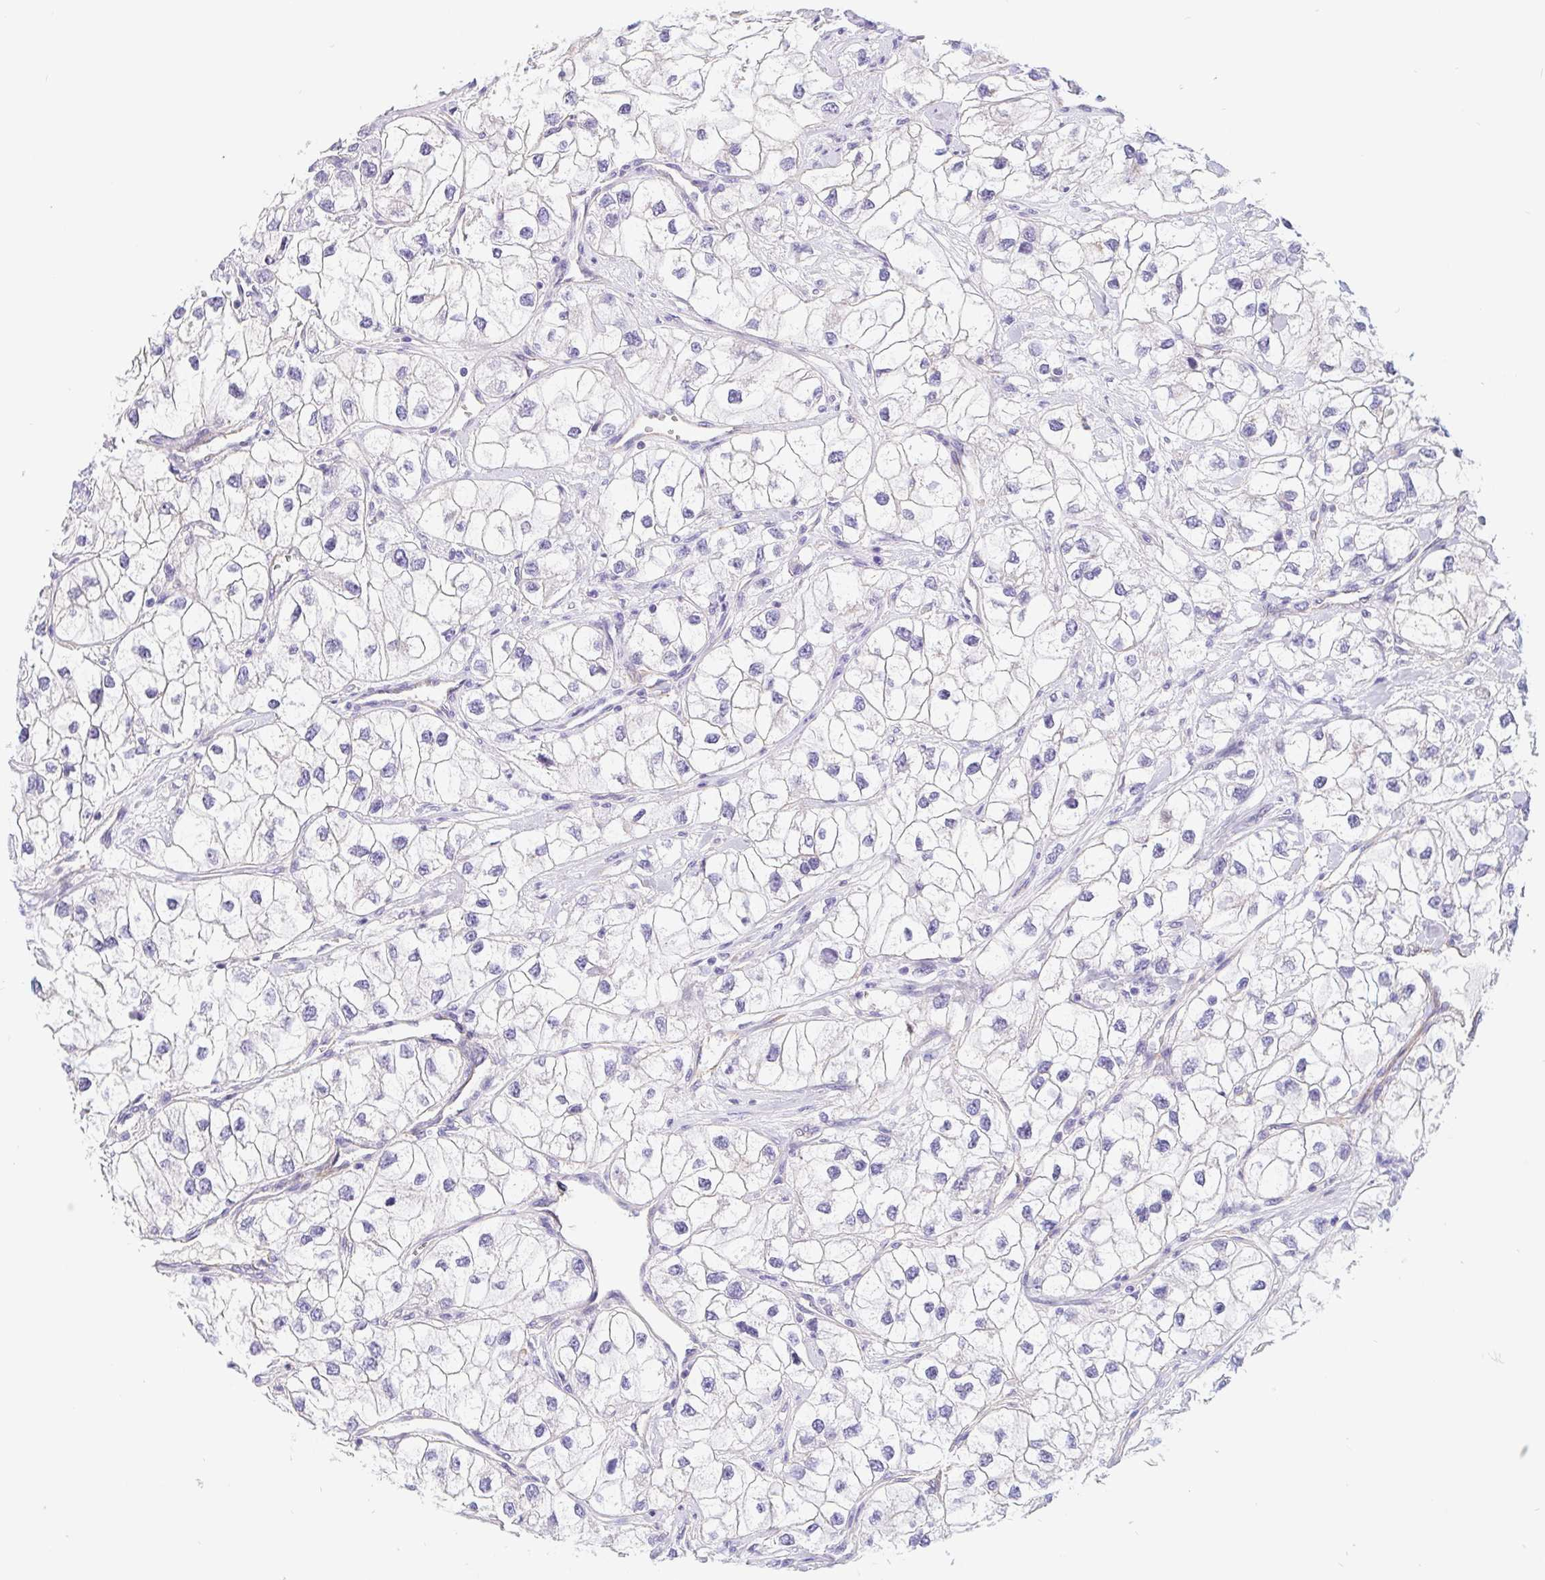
{"staining": {"intensity": "negative", "quantity": "none", "location": "none"}, "tissue": "renal cancer", "cell_type": "Tumor cells", "image_type": "cancer", "snomed": [{"axis": "morphology", "description": "Adenocarcinoma, NOS"}, {"axis": "topography", "description": "Kidney"}], "caption": "IHC micrograph of neoplastic tissue: human renal cancer (adenocarcinoma) stained with DAB (3,3'-diaminobenzidine) shows no significant protein expression in tumor cells.", "gene": "LIMCH1", "patient": {"sex": "male", "age": 59}}